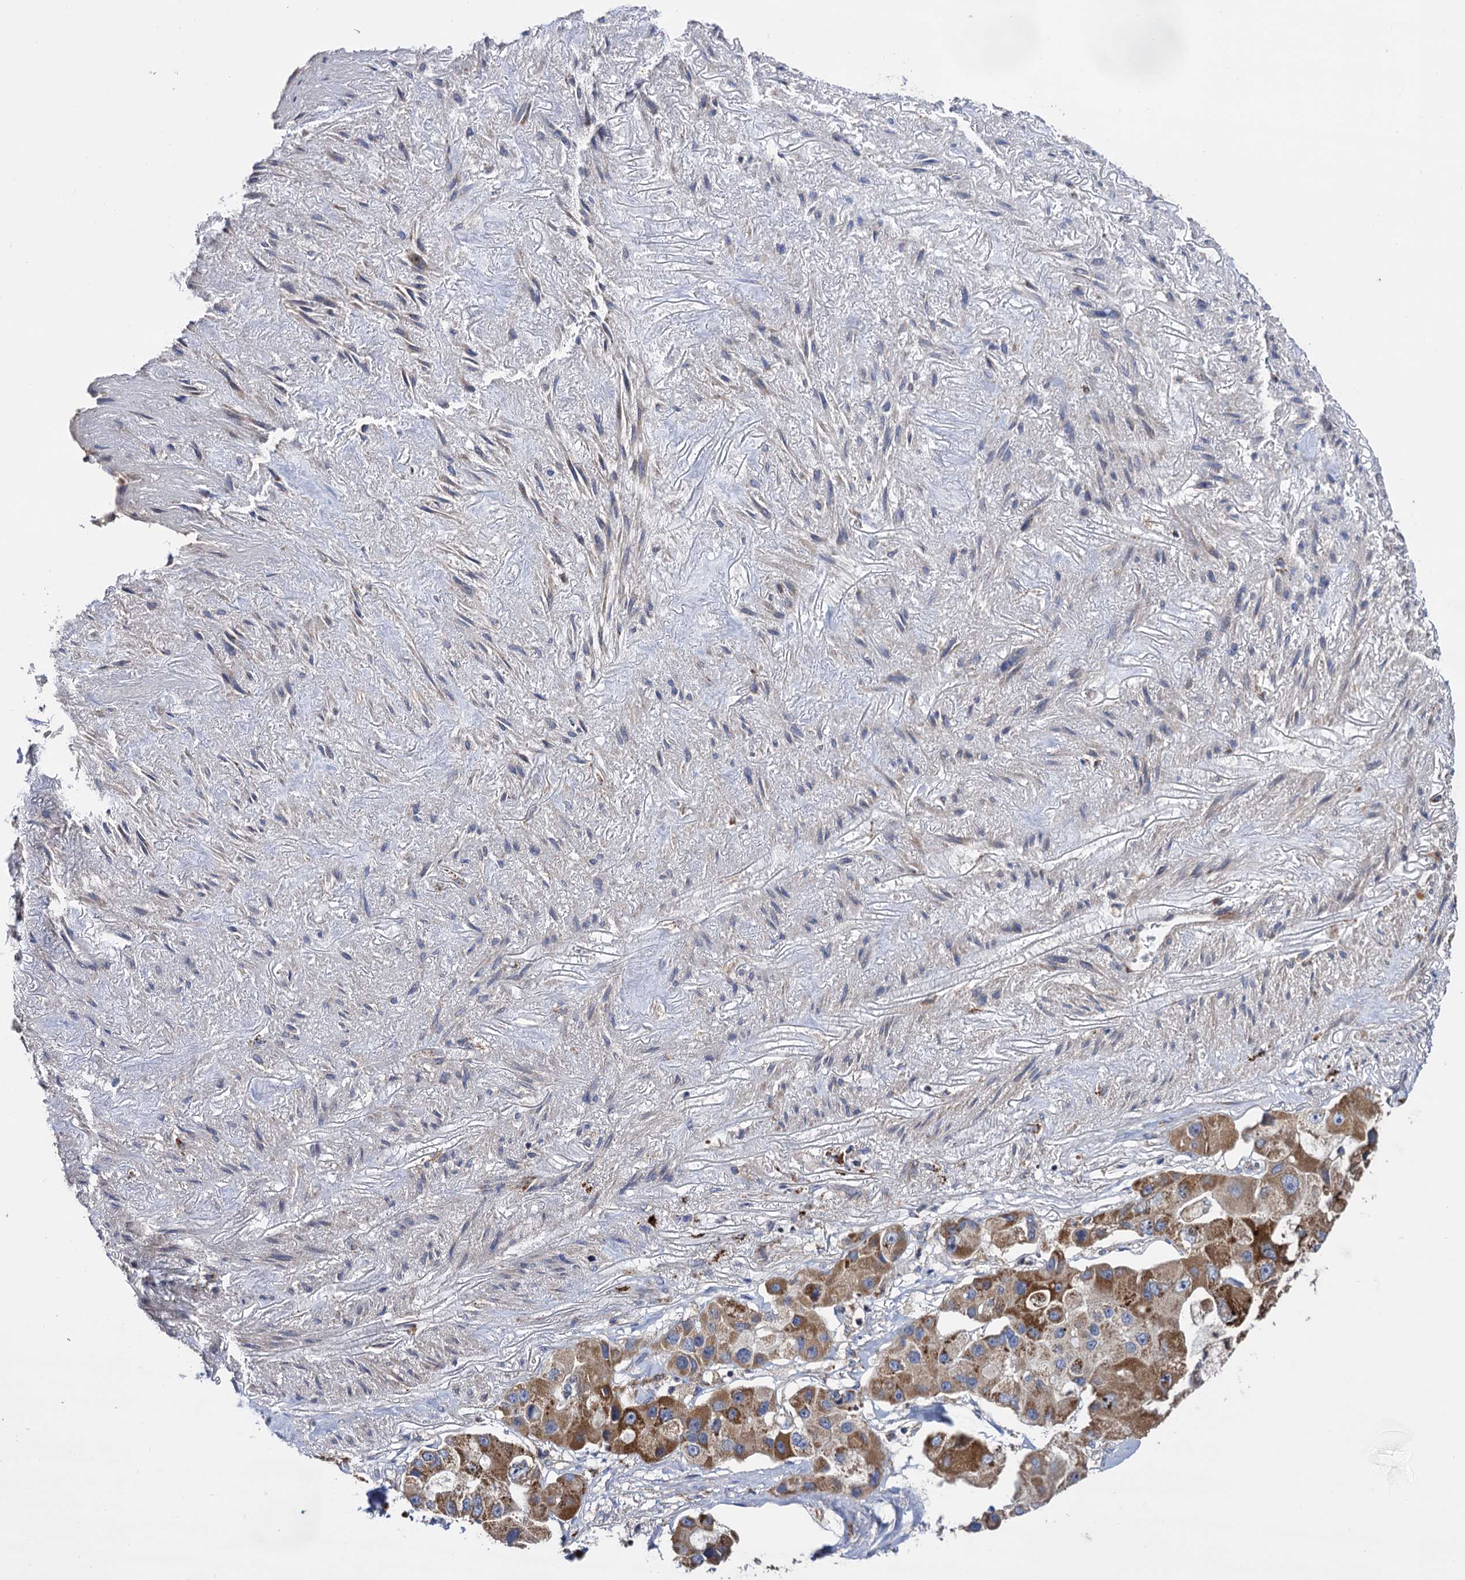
{"staining": {"intensity": "moderate", "quantity": ">75%", "location": "cytoplasmic/membranous"}, "tissue": "lung cancer", "cell_type": "Tumor cells", "image_type": "cancer", "snomed": [{"axis": "morphology", "description": "Adenocarcinoma, NOS"}, {"axis": "topography", "description": "Lung"}], "caption": "Protein expression analysis of human lung cancer reveals moderate cytoplasmic/membranous positivity in approximately >75% of tumor cells.", "gene": "IQCH", "patient": {"sex": "female", "age": 54}}